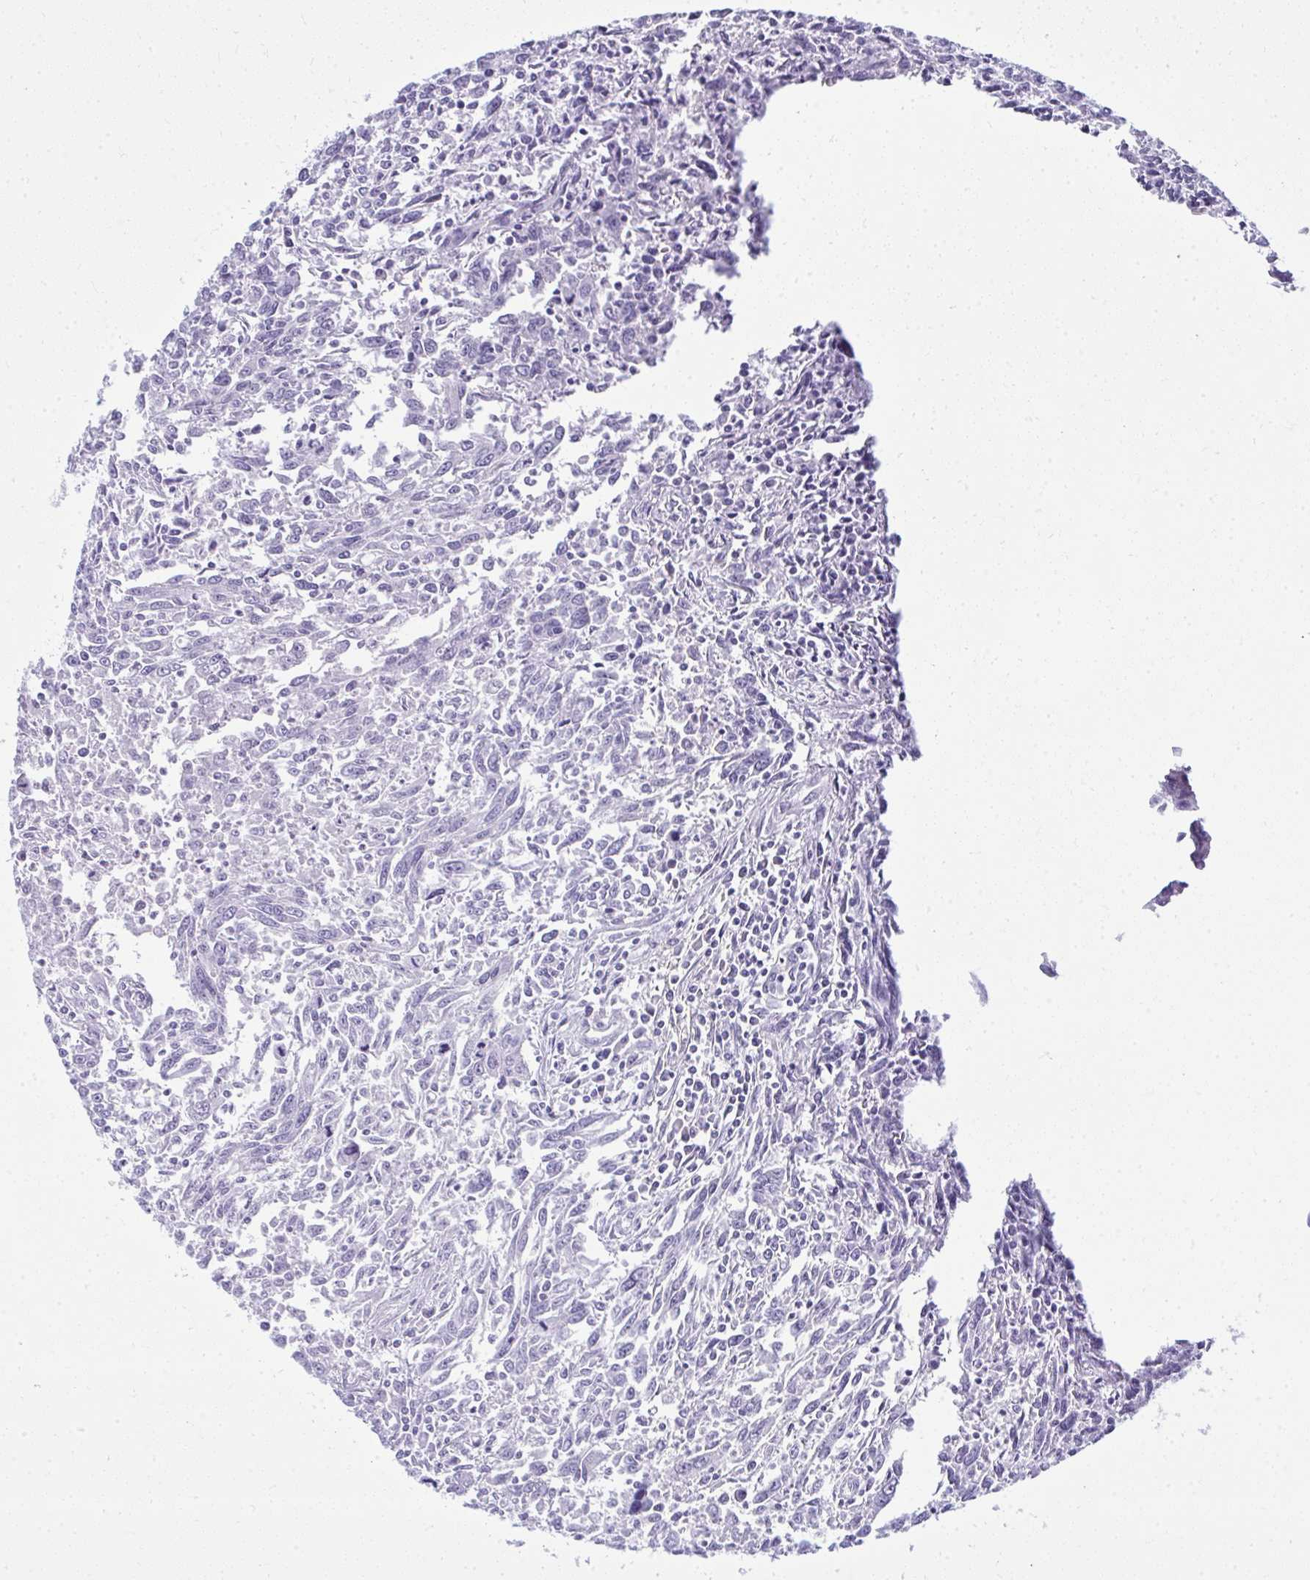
{"staining": {"intensity": "negative", "quantity": "none", "location": "none"}, "tissue": "breast cancer", "cell_type": "Tumor cells", "image_type": "cancer", "snomed": [{"axis": "morphology", "description": "Duct carcinoma"}, {"axis": "topography", "description": "Breast"}], "caption": "Immunohistochemistry (IHC) of breast invasive ductal carcinoma demonstrates no positivity in tumor cells.", "gene": "QDPR", "patient": {"sex": "female", "age": 50}}